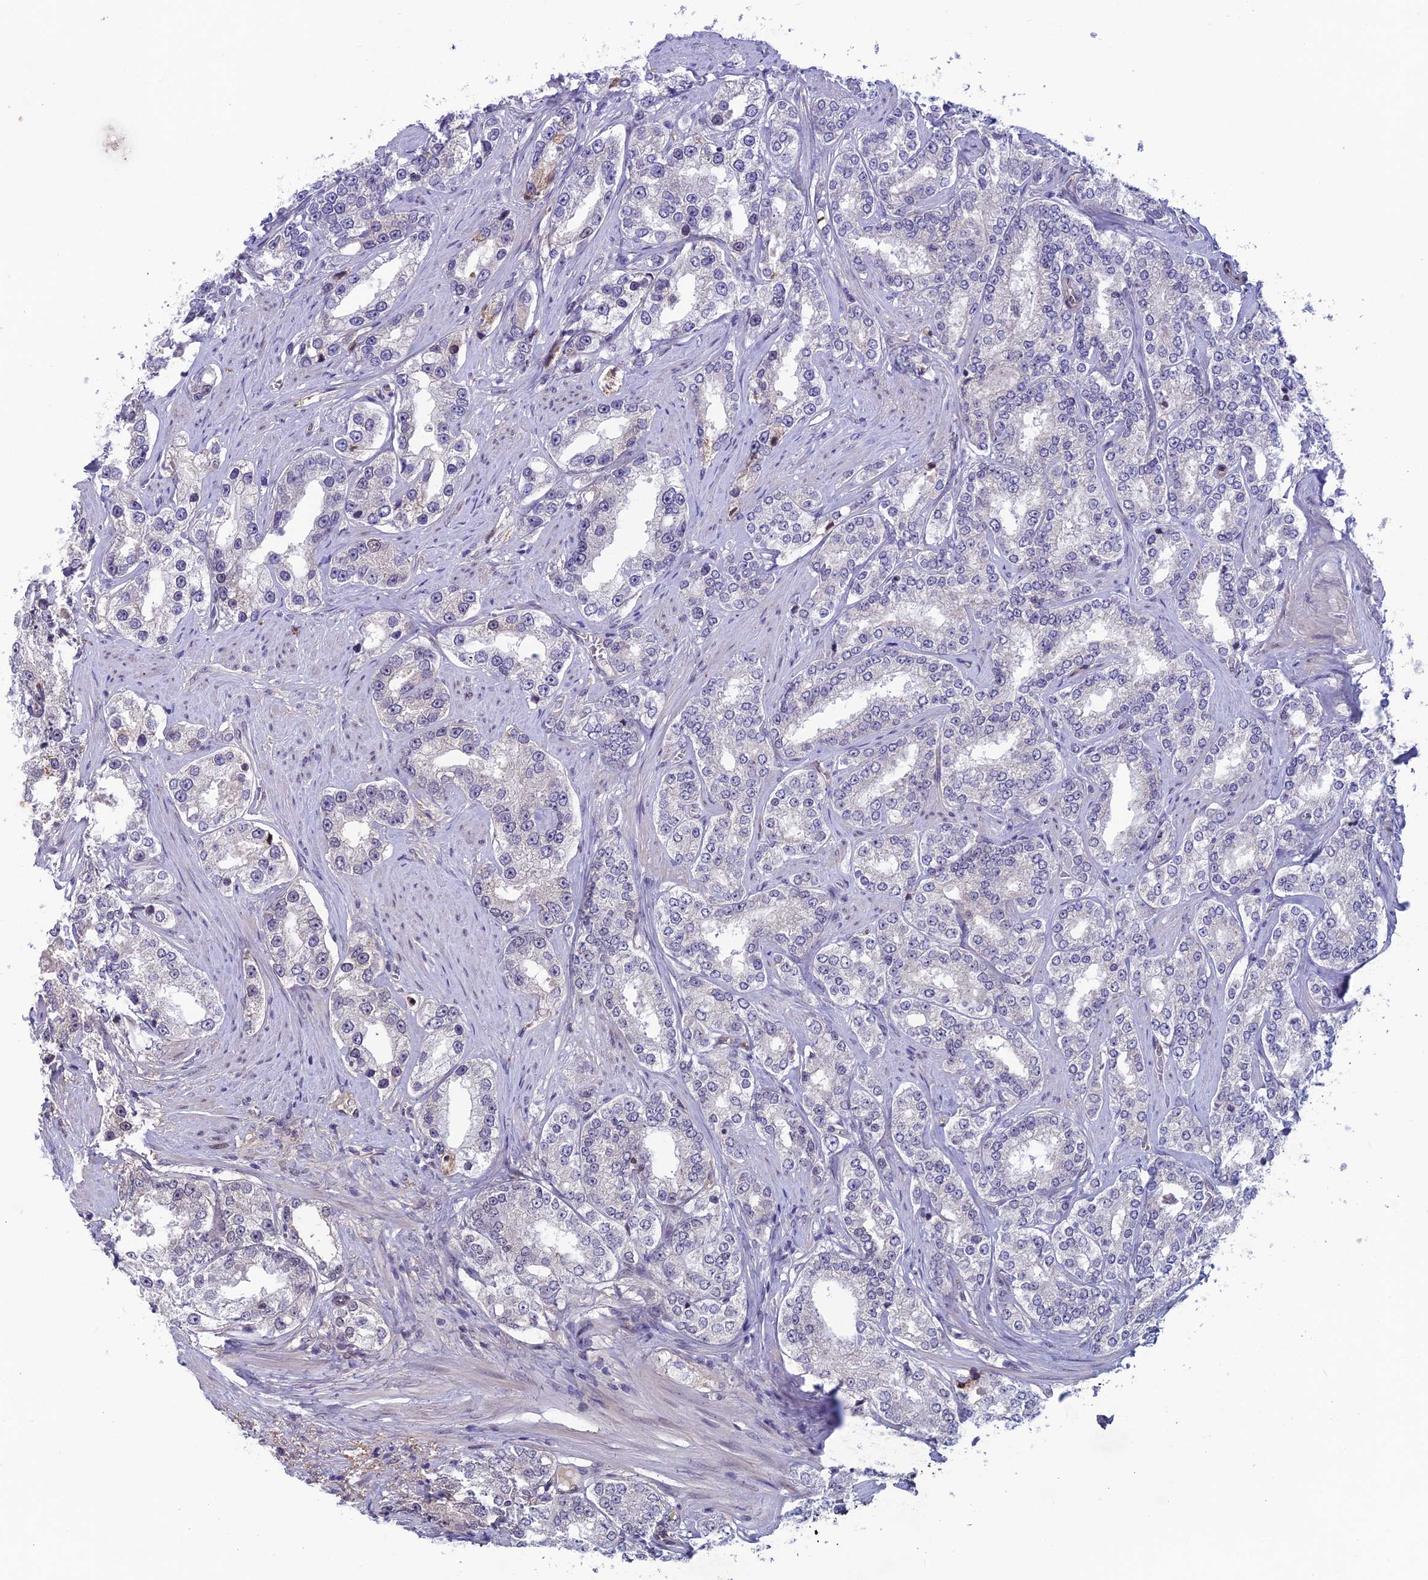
{"staining": {"intensity": "weak", "quantity": "<25%", "location": "nuclear"}, "tissue": "prostate cancer", "cell_type": "Tumor cells", "image_type": "cancer", "snomed": [{"axis": "morphology", "description": "Normal tissue, NOS"}, {"axis": "morphology", "description": "Adenocarcinoma, High grade"}, {"axis": "topography", "description": "Prostate"}], "caption": "Photomicrograph shows no protein staining in tumor cells of adenocarcinoma (high-grade) (prostate) tissue.", "gene": "FKBPL", "patient": {"sex": "male", "age": 83}}